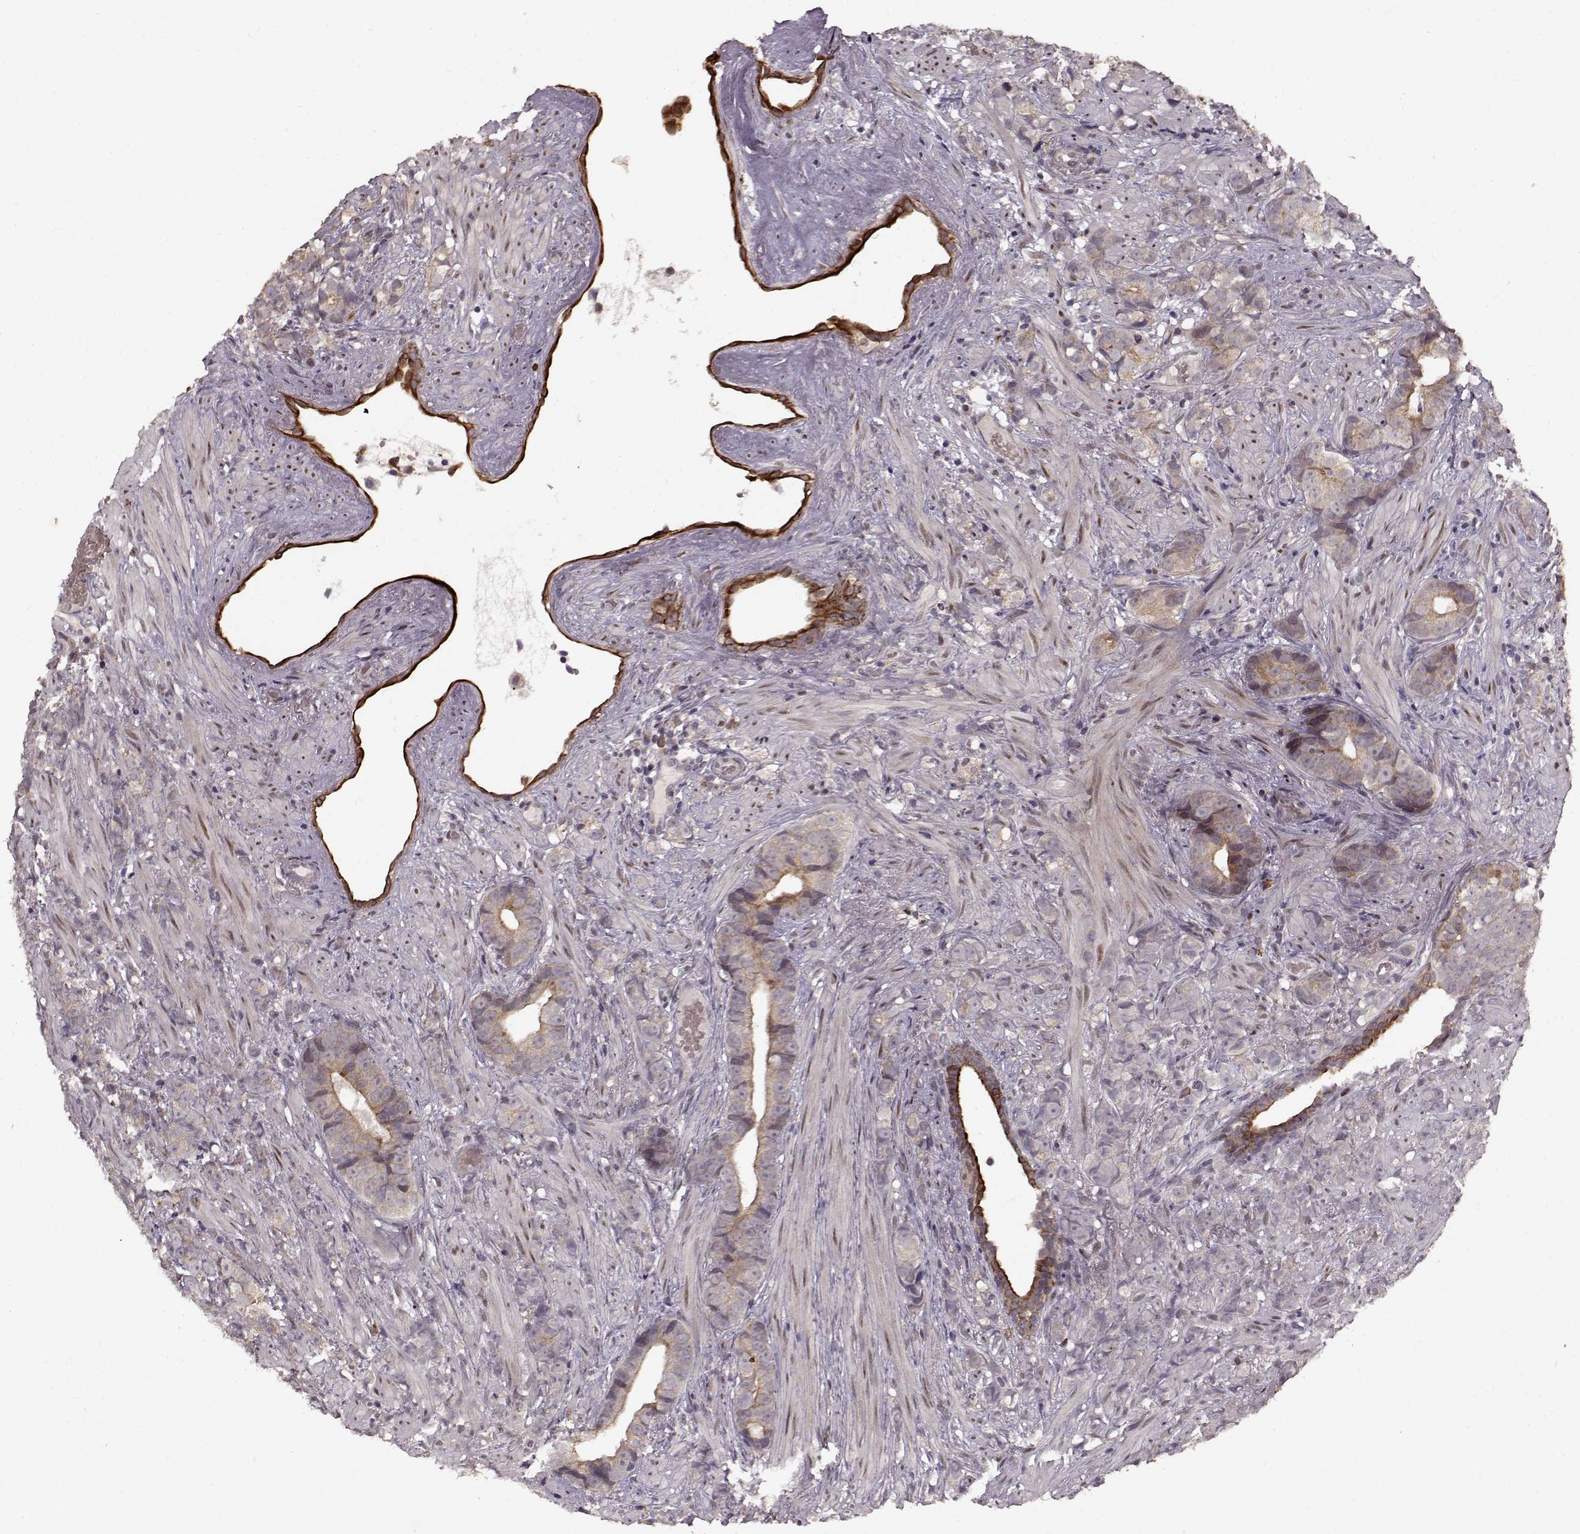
{"staining": {"intensity": "moderate", "quantity": "<25%", "location": "cytoplasmic/membranous"}, "tissue": "prostate cancer", "cell_type": "Tumor cells", "image_type": "cancer", "snomed": [{"axis": "morphology", "description": "Adenocarcinoma, High grade"}, {"axis": "topography", "description": "Prostate"}], "caption": "Protein analysis of prostate cancer (high-grade adenocarcinoma) tissue demonstrates moderate cytoplasmic/membranous staining in approximately <25% of tumor cells.", "gene": "DENND4B", "patient": {"sex": "male", "age": 81}}